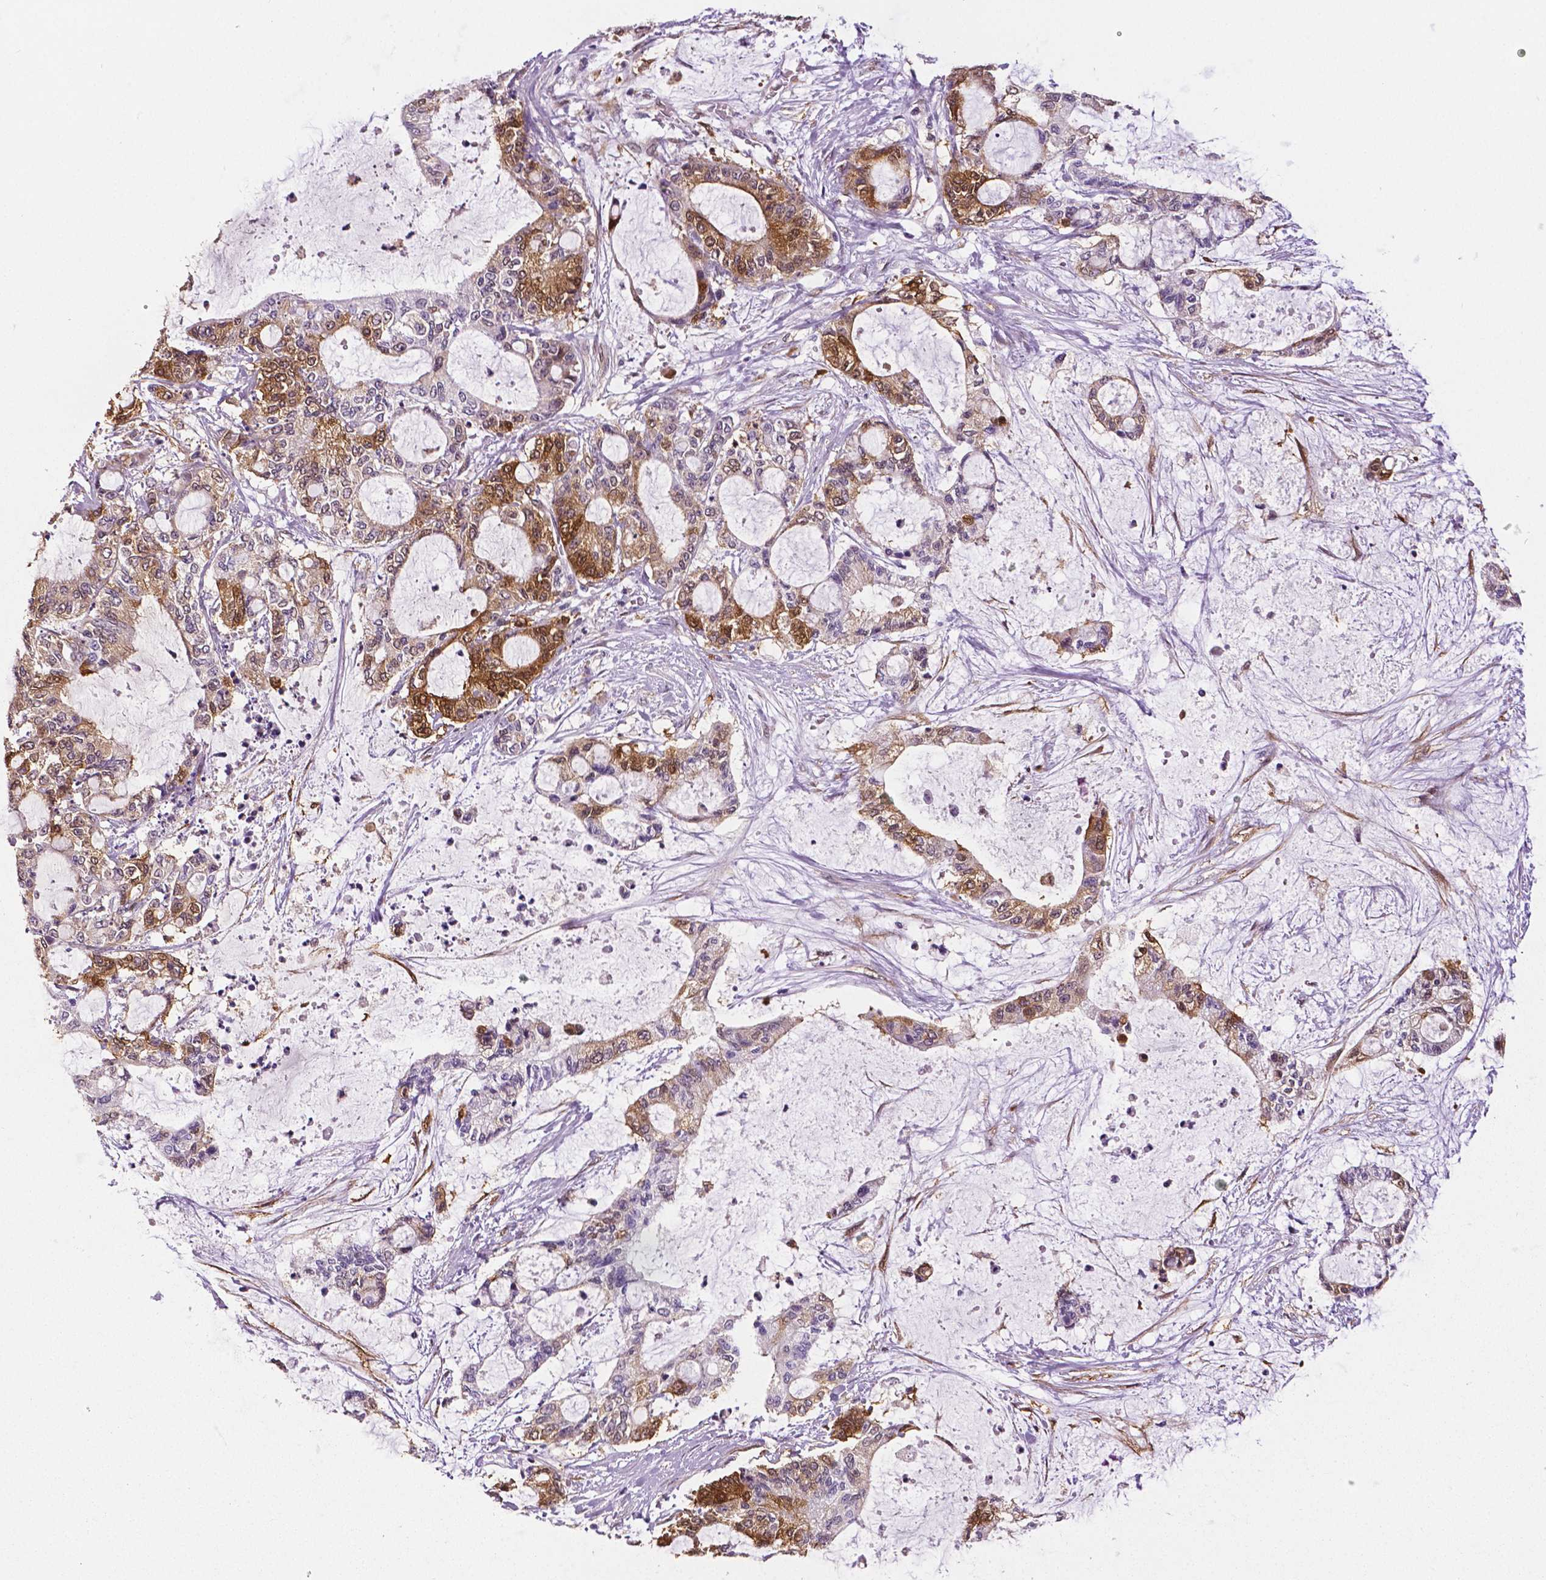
{"staining": {"intensity": "moderate", "quantity": "25%-75%", "location": "cytoplasmic/membranous"}, "tissue": "liver cancer", "cell_type": "Tumor cells", "image_type": "cancer", "snomed": [{"axis": "morphology", "description": "Normal tissue, NOS"}, {"axis": "morphology", "description": "Cholangiocarcinoma"}, {"axis": "topography", "description": "Liver"}, {"axis": "topography", "description": "Peripheral nerve tissue"}], "caption": "Moderate cytoplasmic/membranous protein staining is appreciated in about 25%-75% of tumor cells in cholangiocarcinoma (liver).", "gene": "PHGDH", "patient": {"sex": "female", "age": 73}}